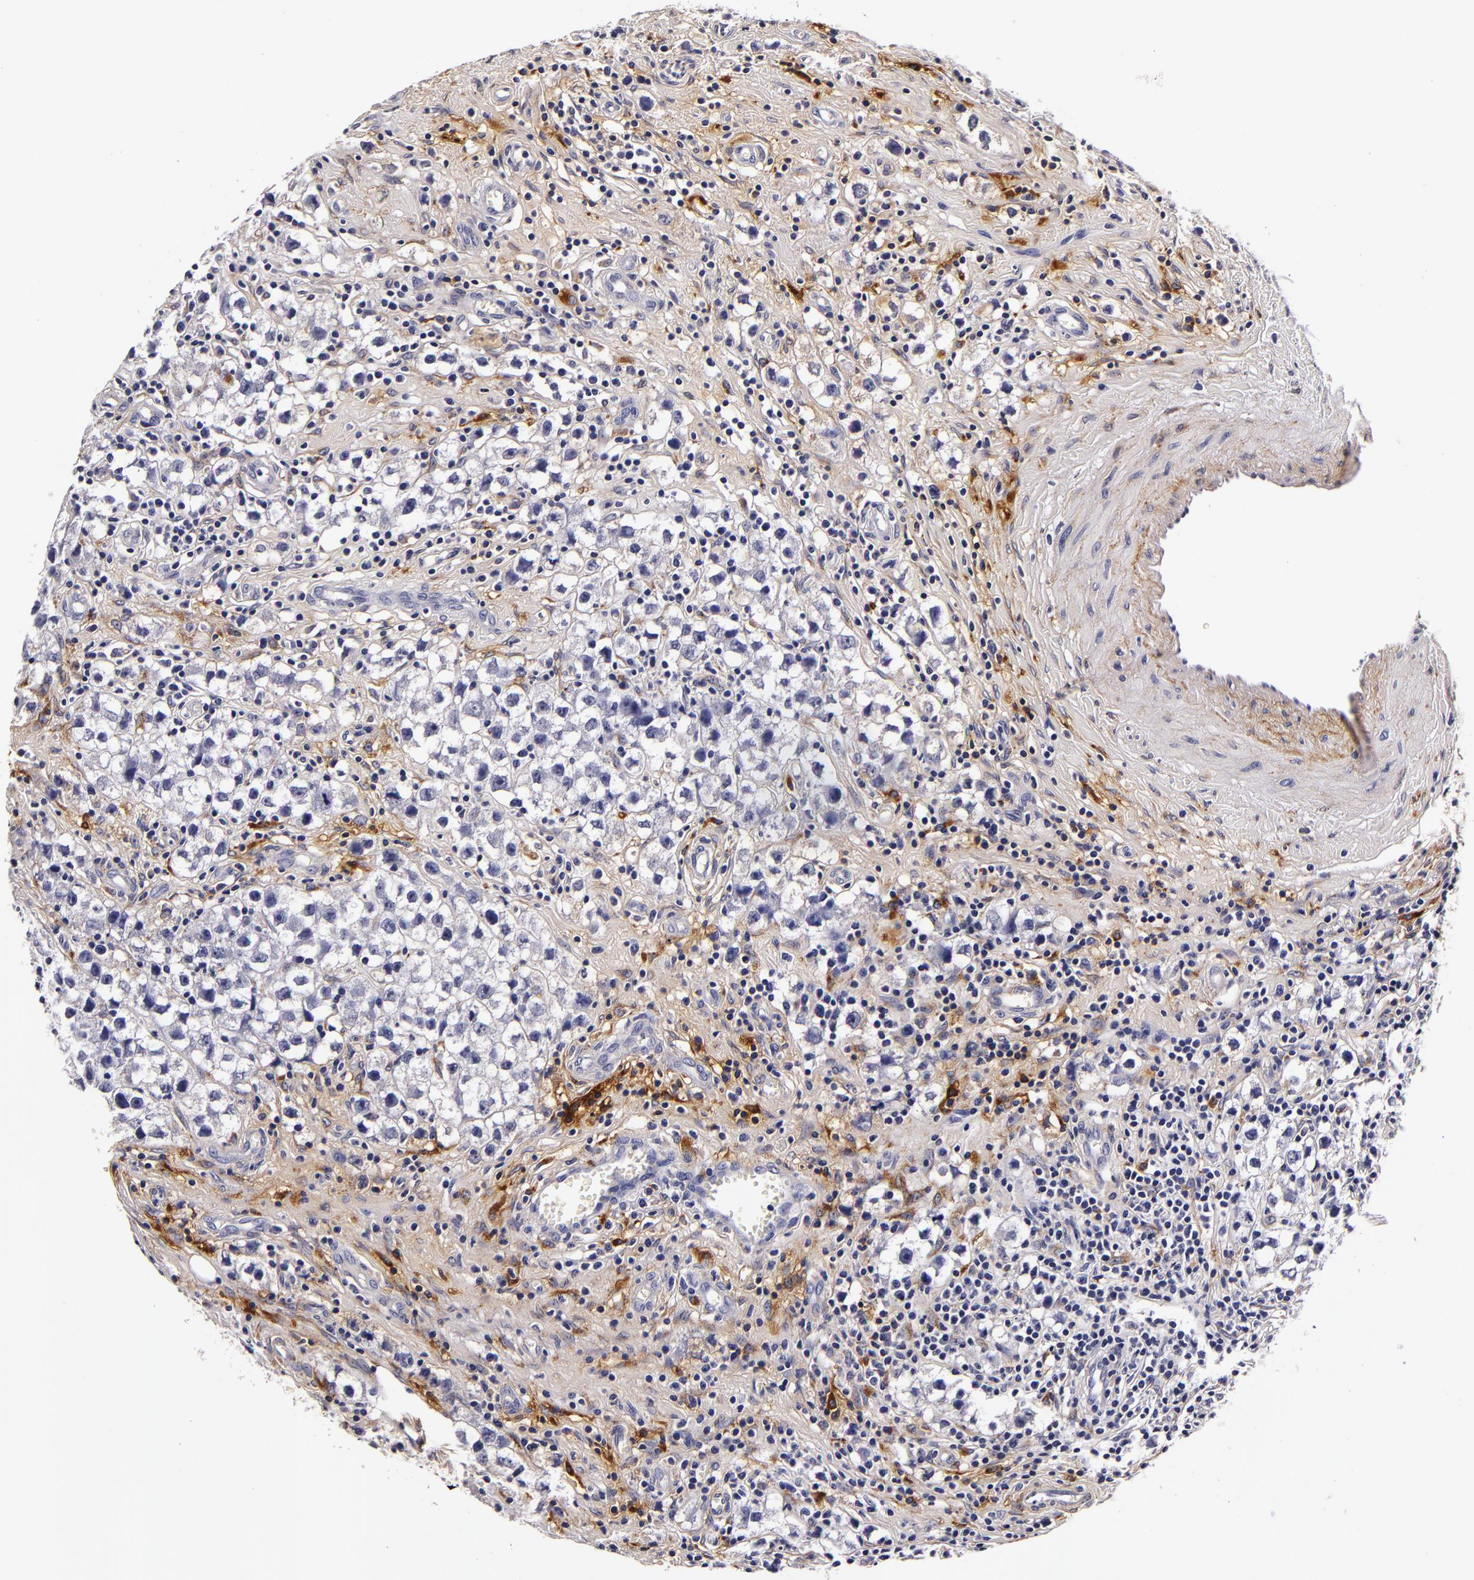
{"staining": {"intensity": "negative", "quantity": "none", "location": "none"}, "tissue": "testis cancer", "cell_type": "Tumor cells", "image_type": "cancer", "snomed": [{"axis": "morphology", "description": "Seminoma, NOS"}, {"axis": "topography", "description": "Testis"}], "caption": "Immunohistochemistry micrograph of testis cancer stained for a protein (brown), which displays no expression in tumor cells.", "gene": "LGALS3BP", "patient": {"sex": "male", "age": 35}}